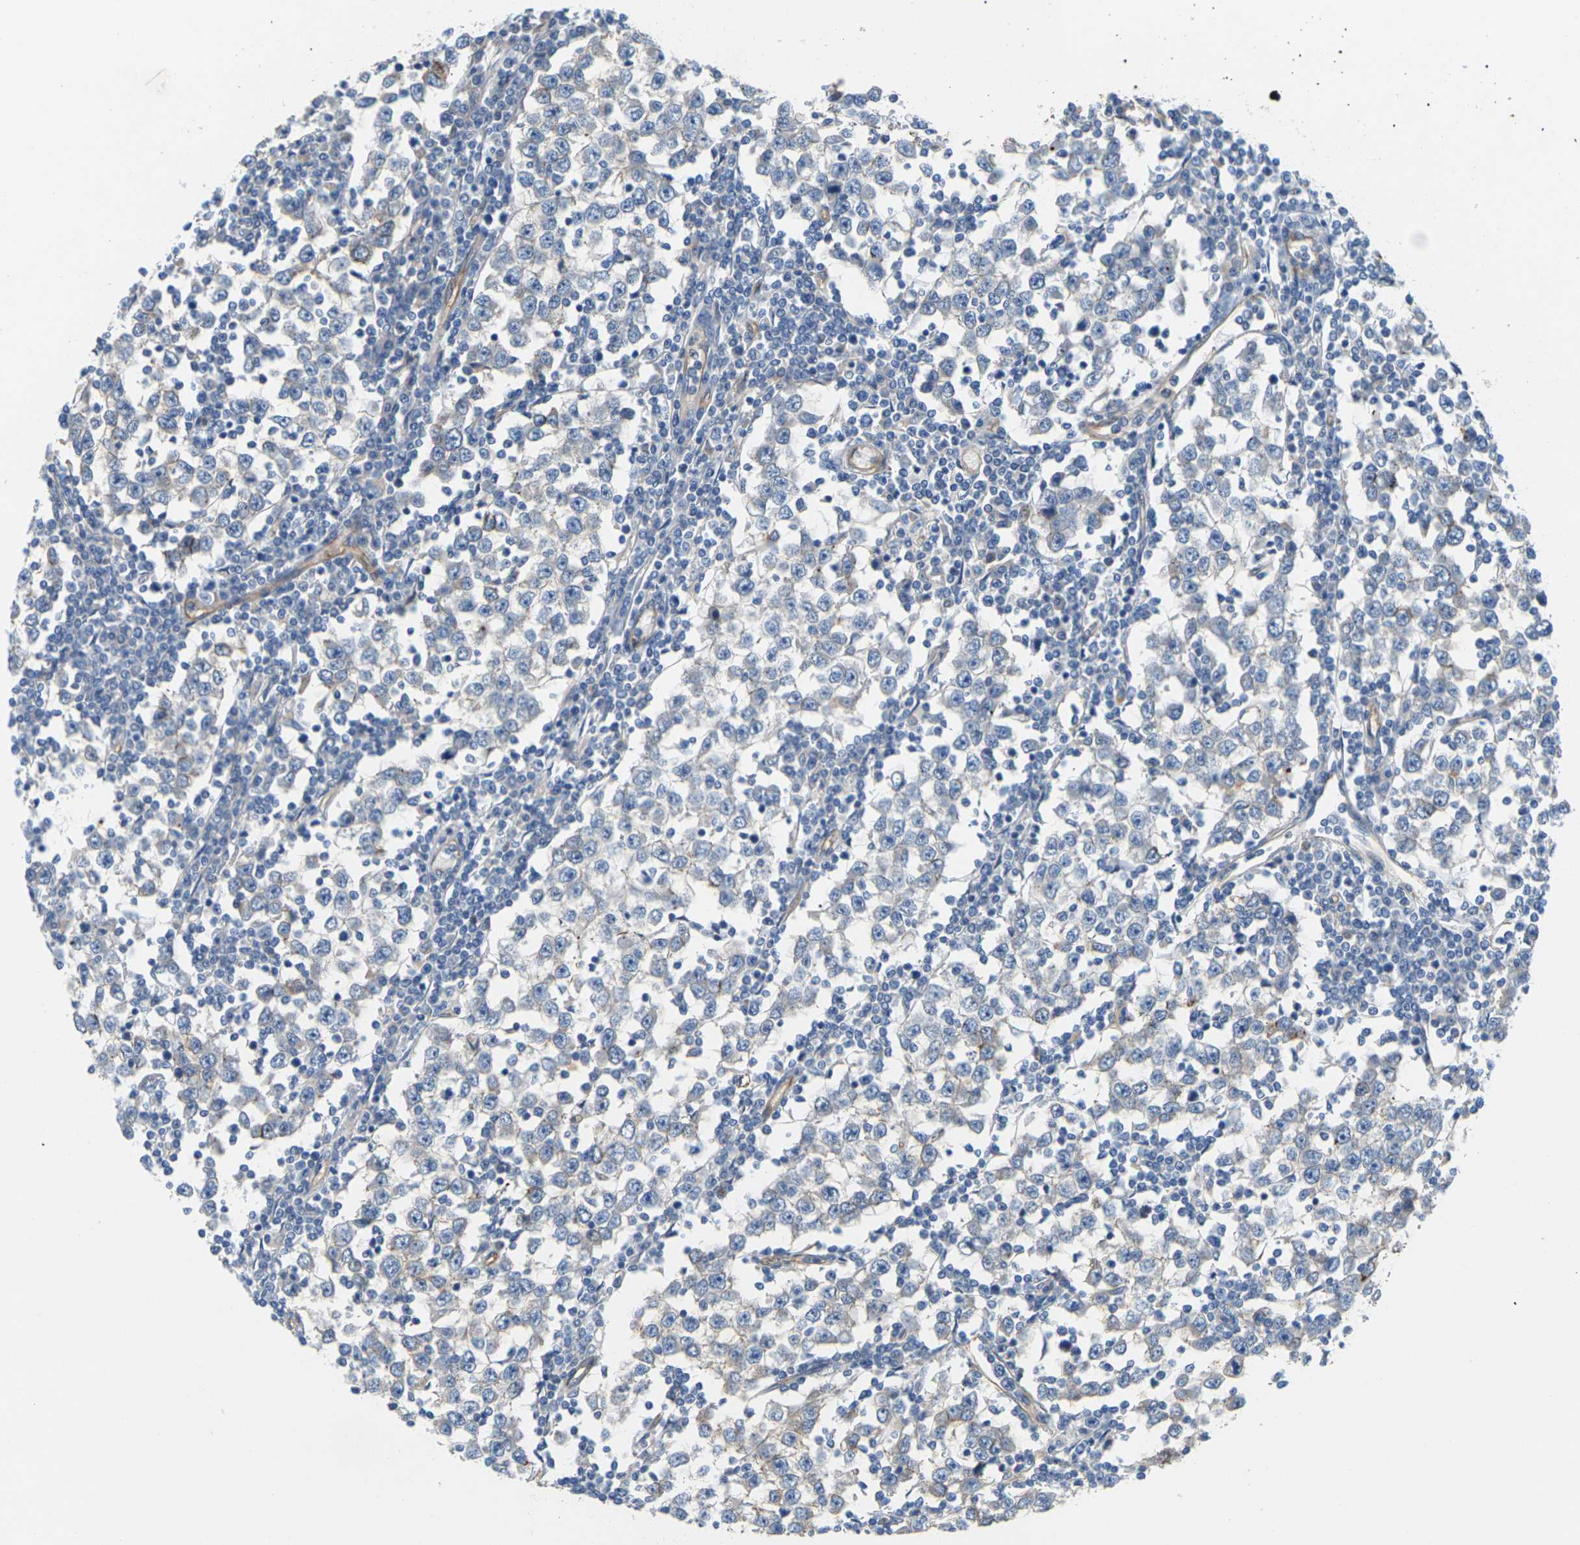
{"staining": {"intensity": "negative", "quantity": "none", "location": "none"}, "tissue": "testis cancer", "cell_type": "Tumor cells", "image_type": "cancer", "snomed": [{"axis": "morphology", "description": "Seminoma, NOS"}, {"axis": "topography", "description": "Testis"}], "caption": "Immunohistochemical staining of testis seminoma displays no significant expression in tumor cells.", "gene": "ITGA5", "patient": {"sex": "male", "age": 65}}